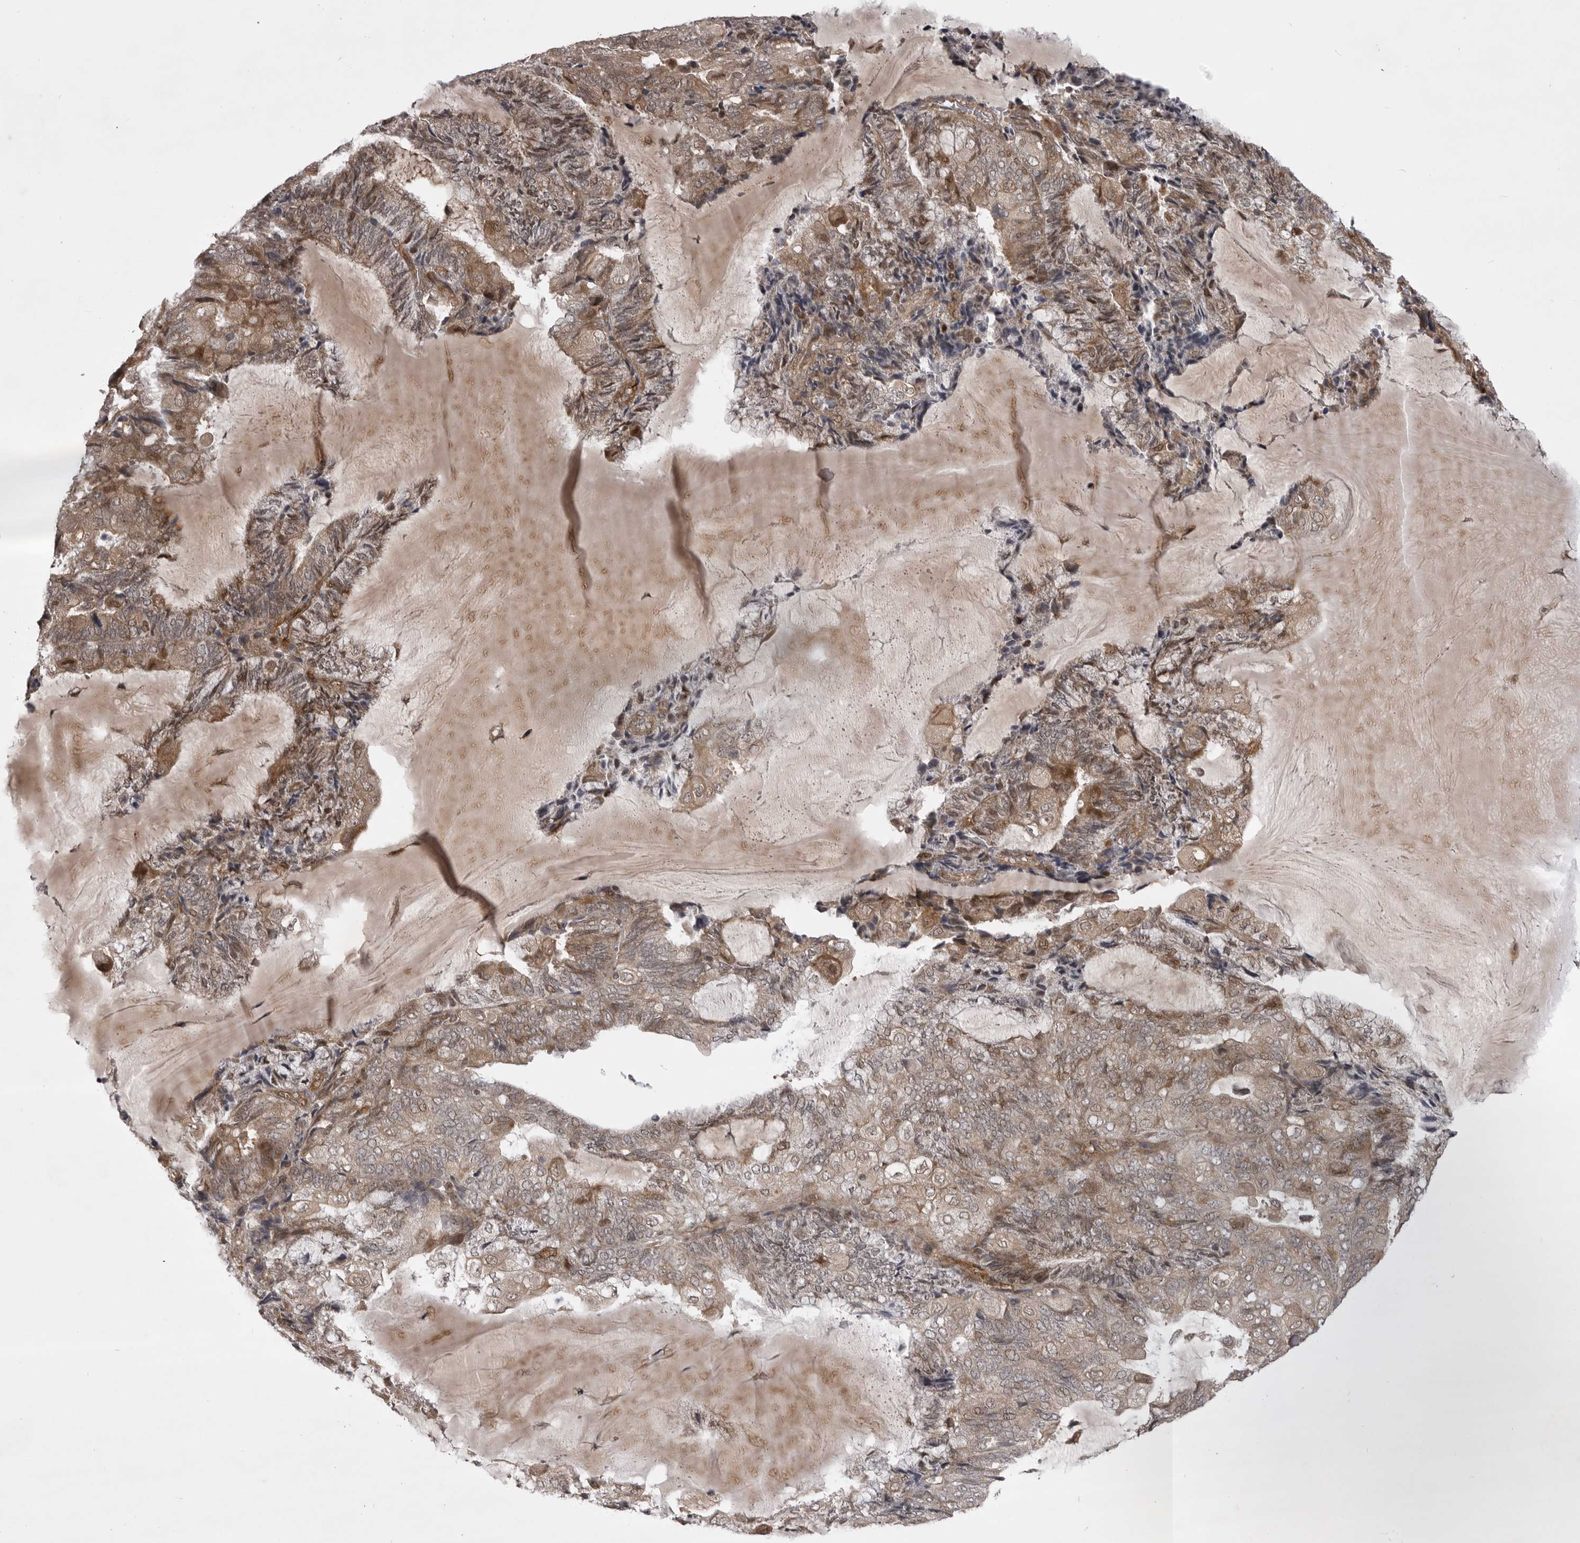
{"staining": {"intensity": "moderate", "quantity": ">75%", "location": "cytoplasmic/membranous"}, "tissue": "endometrial cancer", "cell_type": "Tumor cells", "image_type": "cancer", "snomed": [{"axis": "morphology", "description": "Adenocarcinoma, NOS"}, {"axis": "topography", "description": "Endometrium"}], "caption": "An image of endometrial adenocarcinoma stained for a protein reveals moderate cytoplasmic/membranous brown staining in tumor cells.", "gene": "SNX16", "patient": {"sex": "female", "age": 81}}